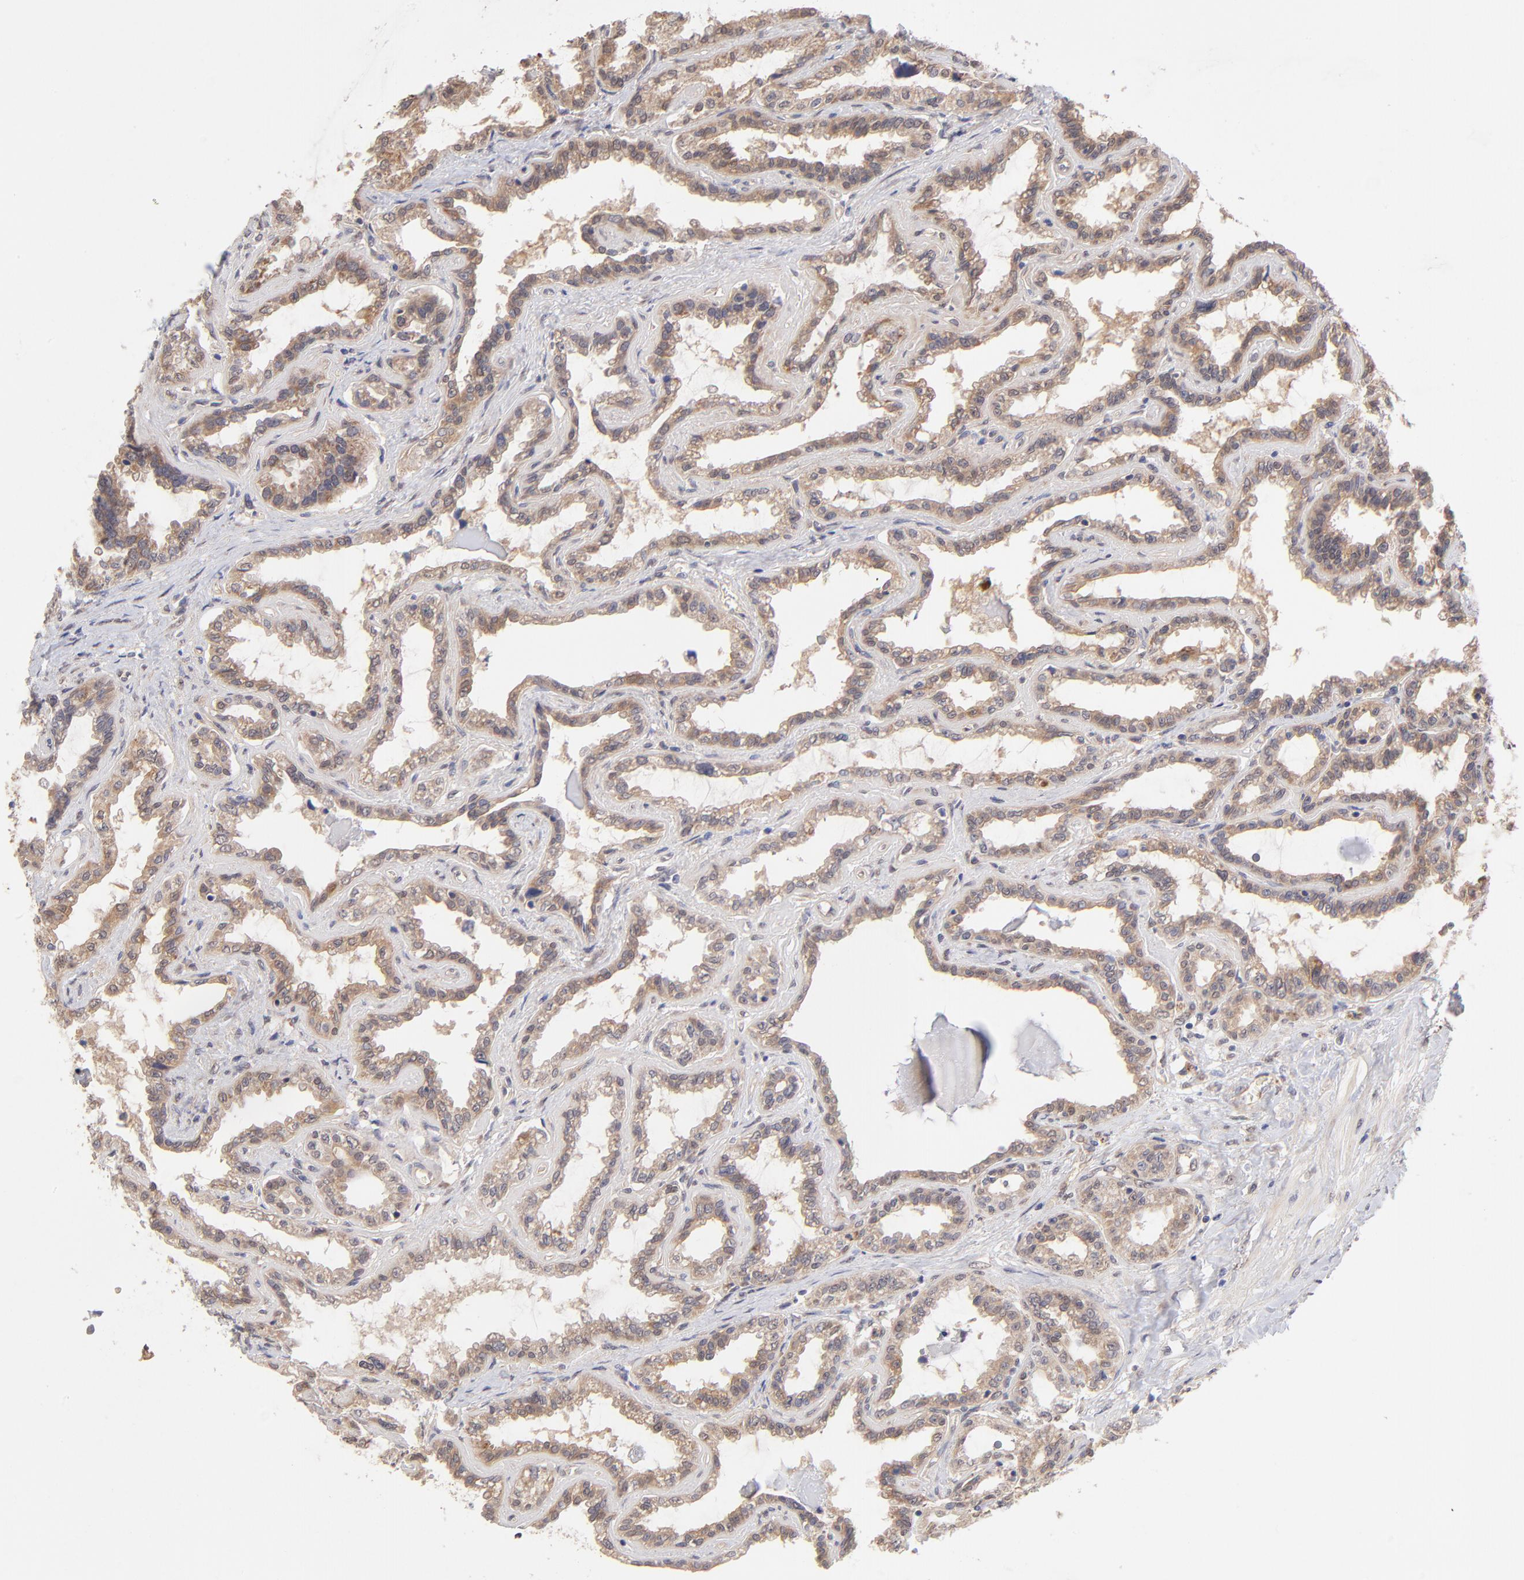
{"staining": {"intensity": "moderate", "quantity": ">75%", "location": "cytoplasmic/membranous"}, "tissue": "seminal vesicle", "cell_type": "Glandular cells", "image_type": "normal", "snomed": [{"axis": "morphology", "description": "Normal tissue, NOS"}, {"axis": "morphology", "description": "Inflammation, NOS"}, {"axis": "topography", "description": "Urinary bladder"}, {"axis": "topography", "description": "Prostate"}, {"axis": "topography", "description": "Seminal veicle"}], "caption": "DAB immunohistochemical staining of unremarkable human seminal vesicle exhibits moderate cytoplasmic/membranous protein staining in about >75% of glandular cells. (IHC, brightfield microscopy, high magnification).", "gene": "UBE2H", "patient": {"sex": "male", "age": 82}}